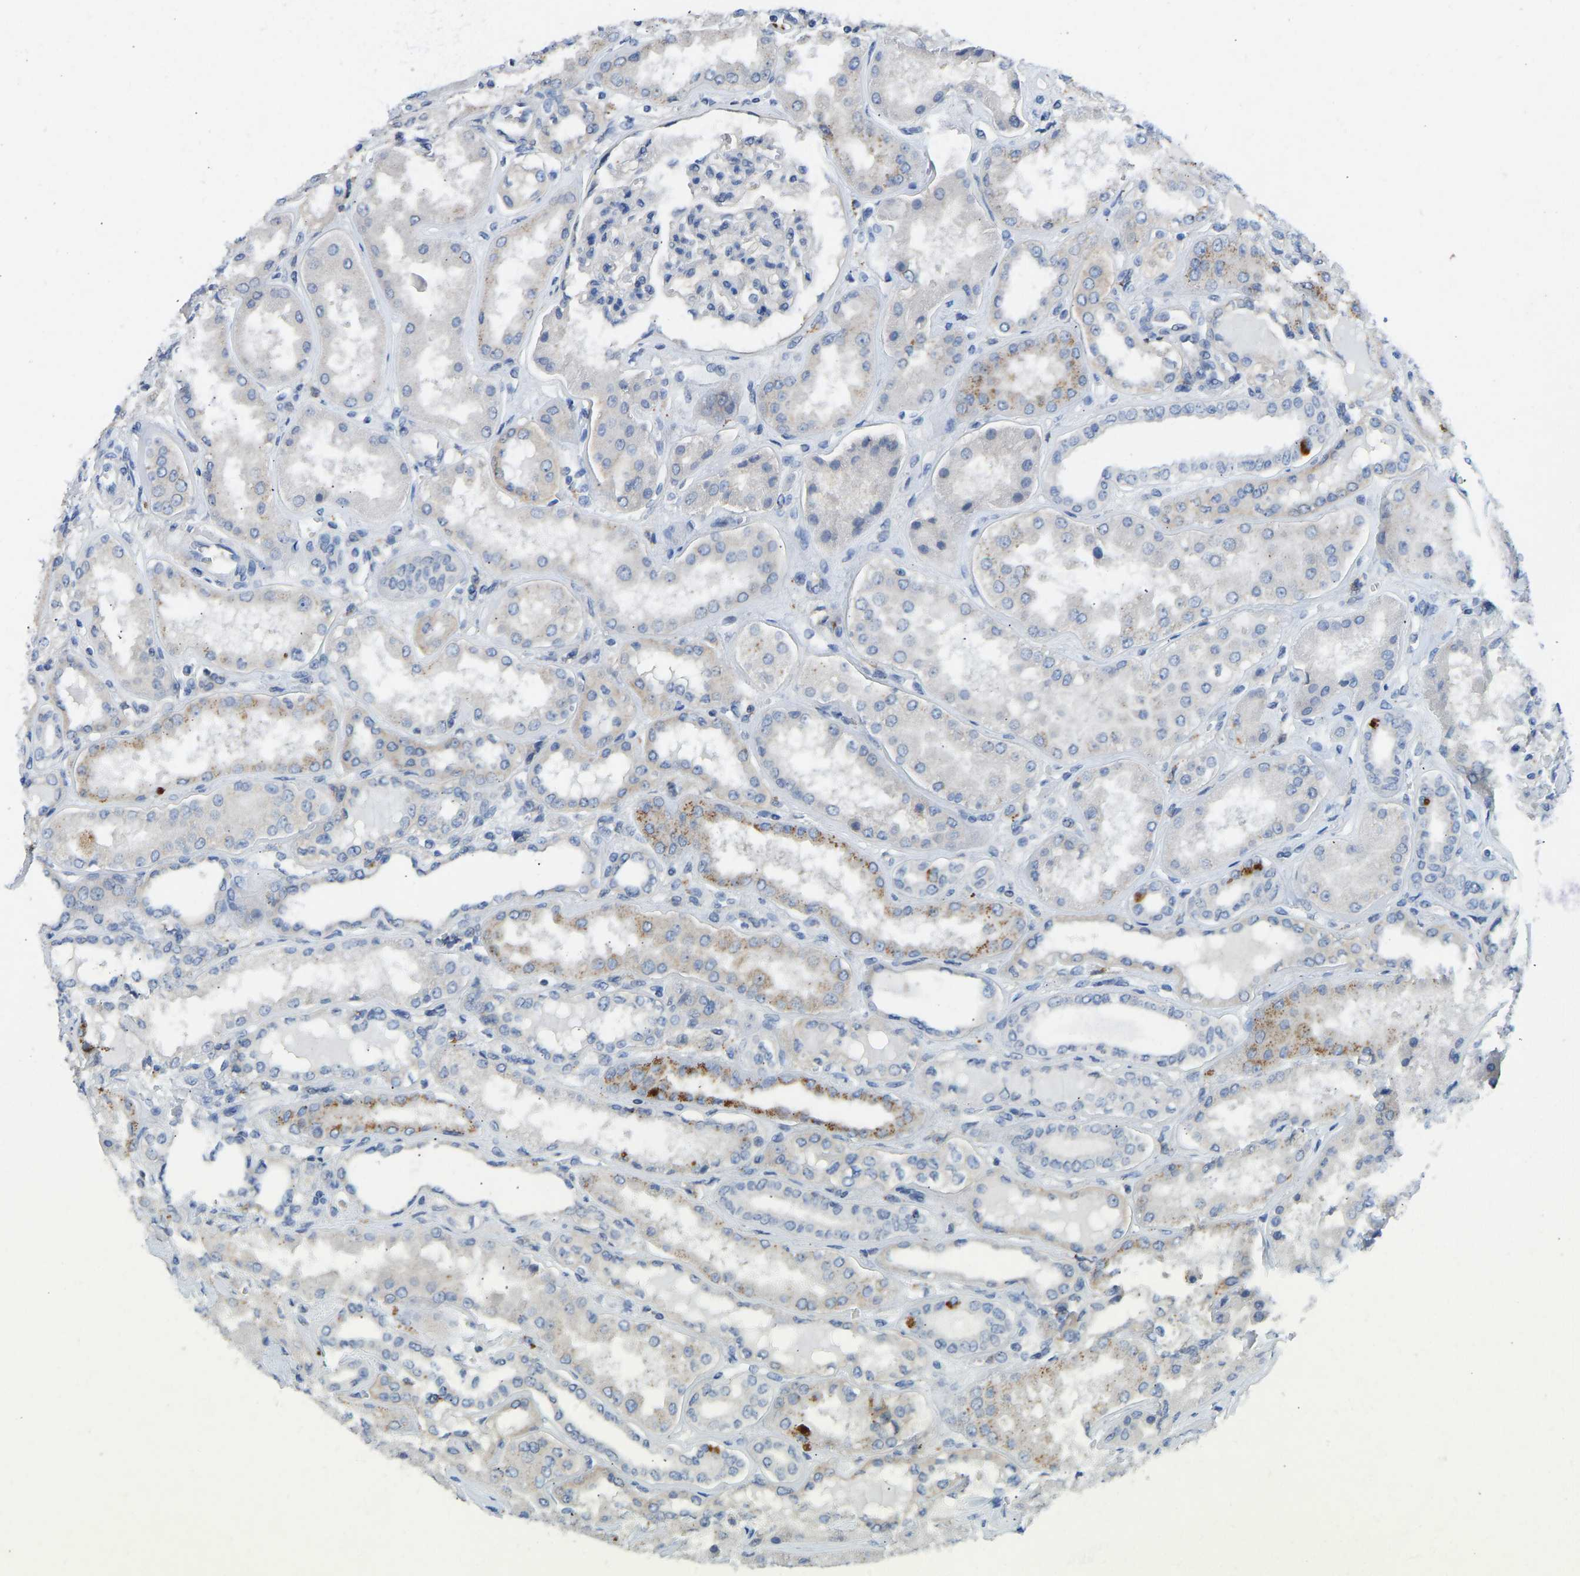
{"staining": {"intensity": "negative", "quantity": "none", "location": "none"}, "tissue": "kidney", "cell_type": "Cells in glomeruli", "image_type": "normal", "snomed": [{"axis": "morphology", "description": "Normal tissue, NOS"}, {"axis": "topography", "description": "Kidney"}], "caption": "This is a histopathology image of IHC staining of unremarkable kidney, which shows no staining in cells in glomeruli.", "gene": "NDRG3", "patient": {"sex": "female", "age": 56}}